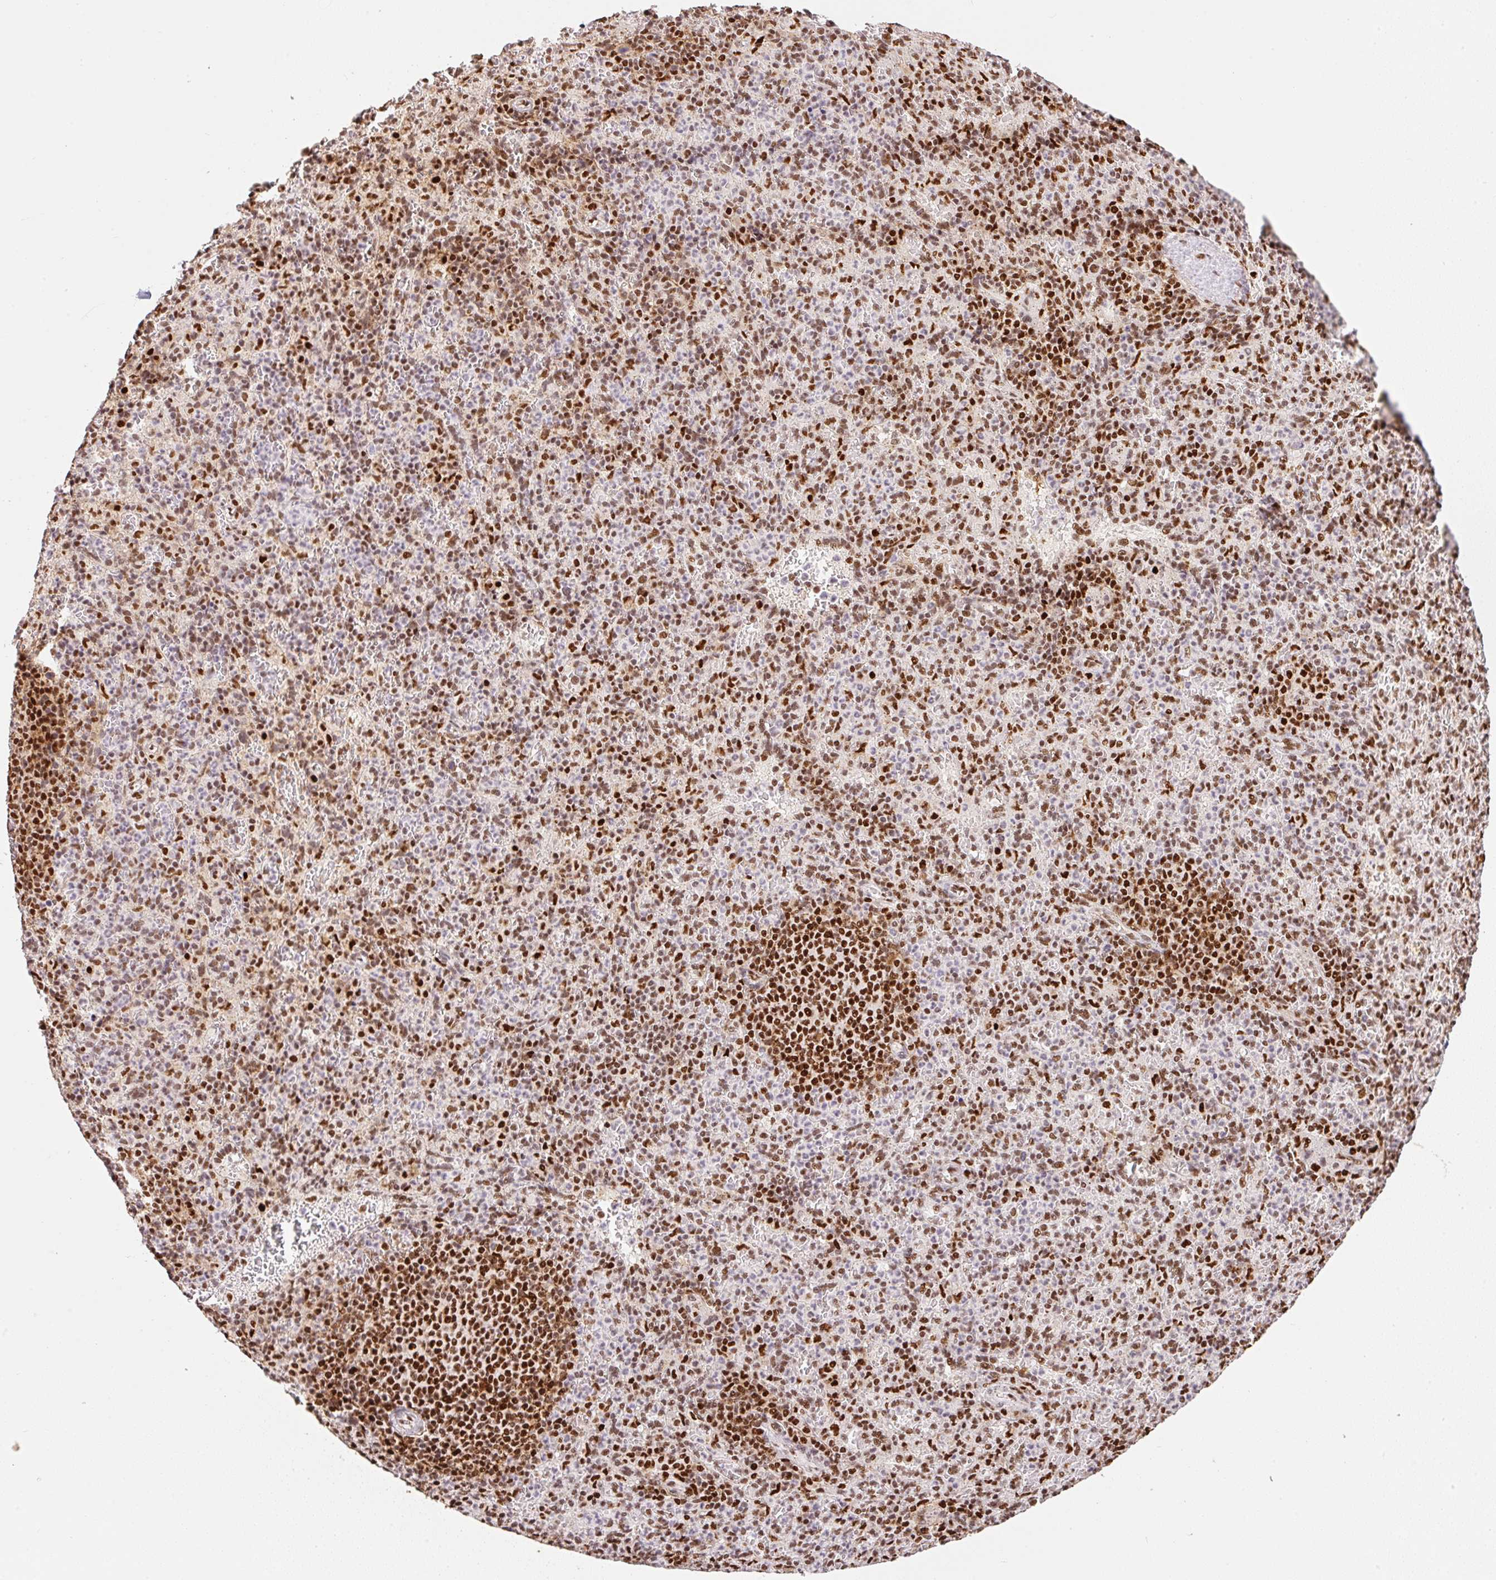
{"staining": {"intensity": "strong", "quantity": ">75%", "location": "nuclear"}, "tissue": "spleen", "cell_type": "Cells in red pulp", "image_type": "normal", "snomed": [{"axis": "morphology", "description": "Normal tissue, NOS"}, {"axis": "topography", "description": "Spleen"}], "caption": "Immunohistochemistry (IHC) micrograph of unremarkable spleen: spleen stained using immunohistochemistry (IHC) demonstrates high levels of strong protein expression localized specifically in the nuclear of cells in red pulp, appearing as a nuclear brown color.", "gene": "GPR139", "patient": {"sex": "female", "age": 74}}